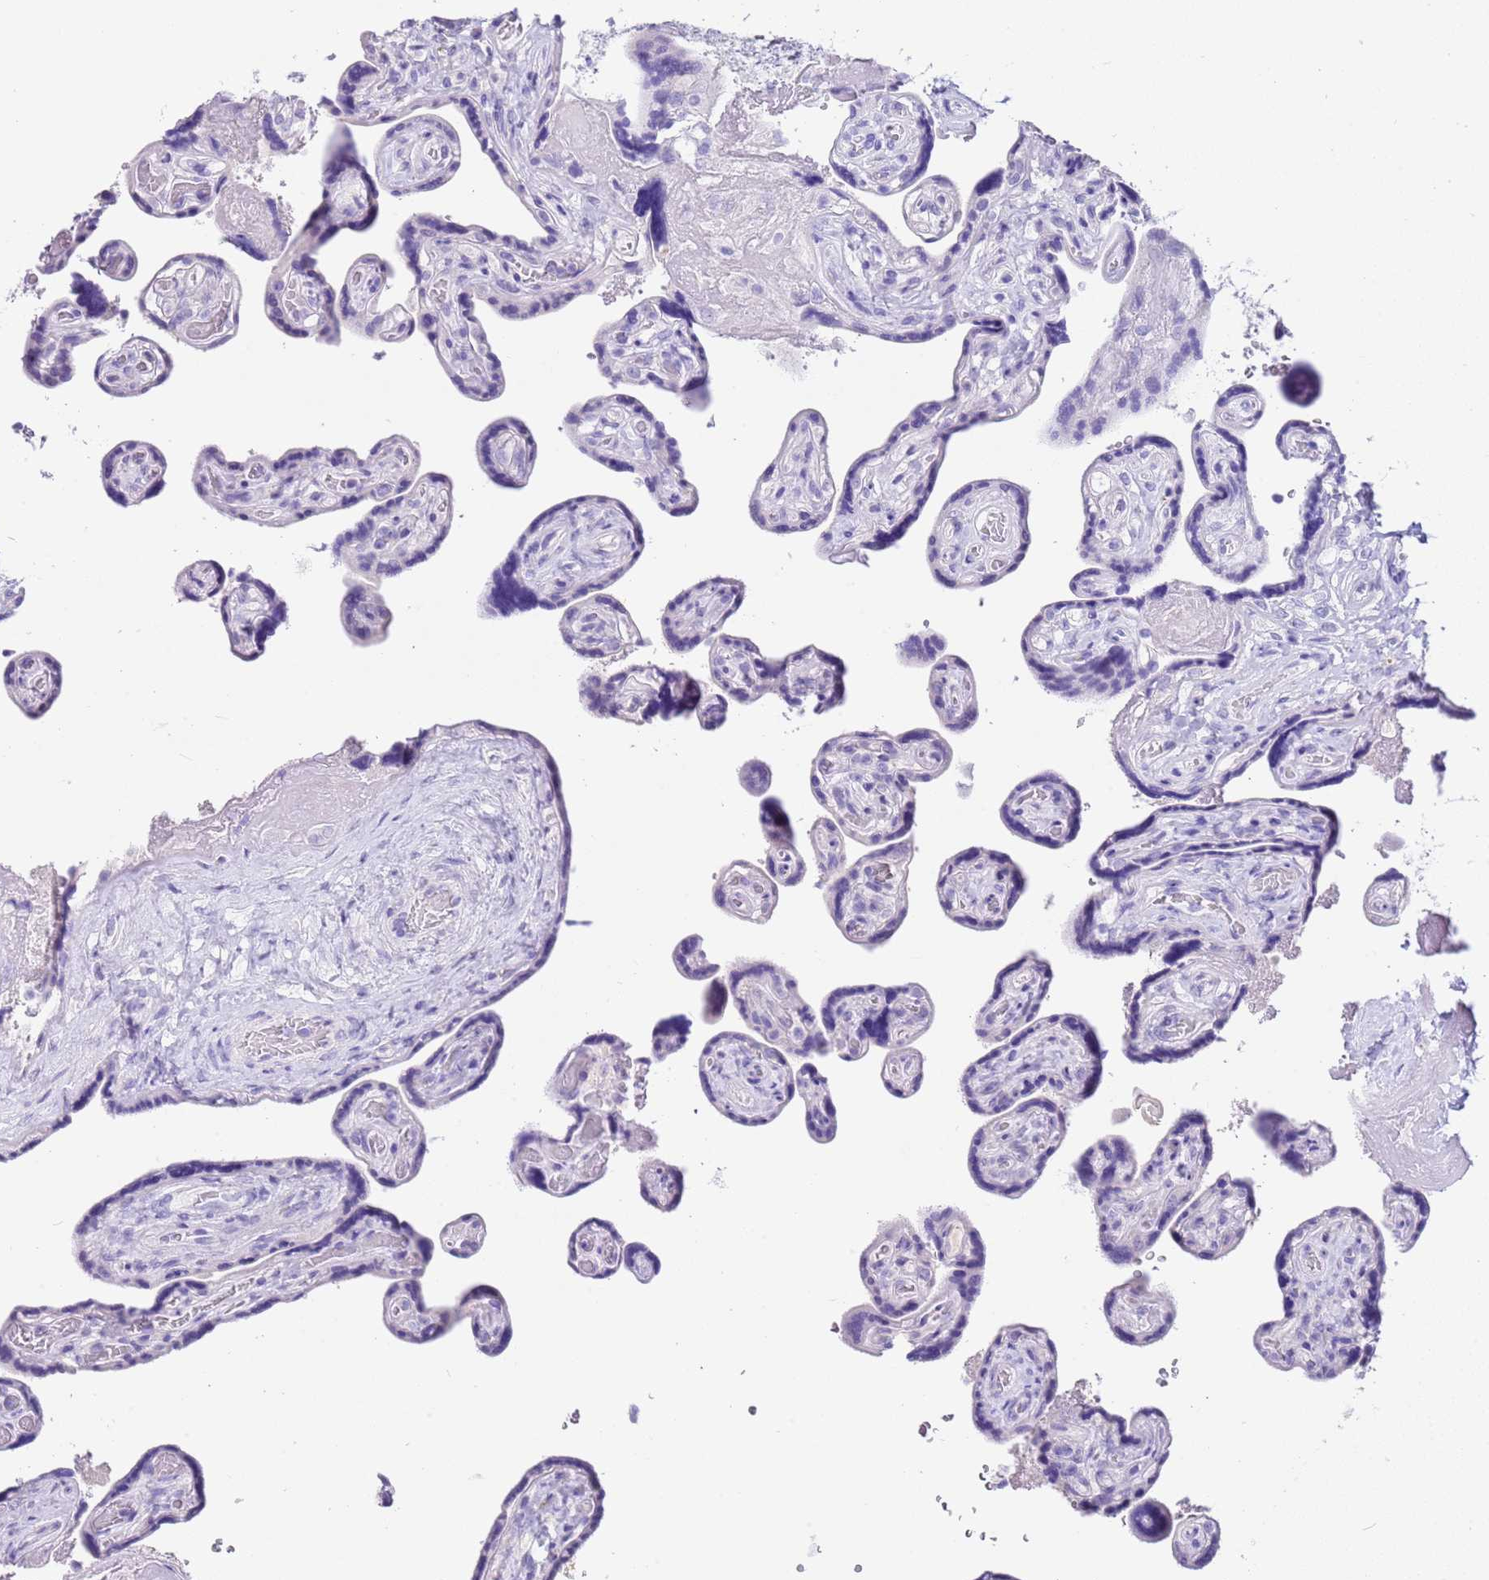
{"staining": {"intensity": "negative", "quantity": "none", "location": "none"}, "tissue": "placenta", "cell_type": "Trophoblastic cells", "image_type": "normal", "snomed": [{"axis": "morphology", "description": "Normal tissue, NOS"}, {"axis": "topography", "description": "Placenta"}], "caption": "Immunohistochemistry (IHC) photomicrograph of unremarkable human placenta stained for a protein (brown), which demonstrates no expression in trophoblastic cells.", "gene": "CPB1", "patient": {"sex": "female", "age": 32}}